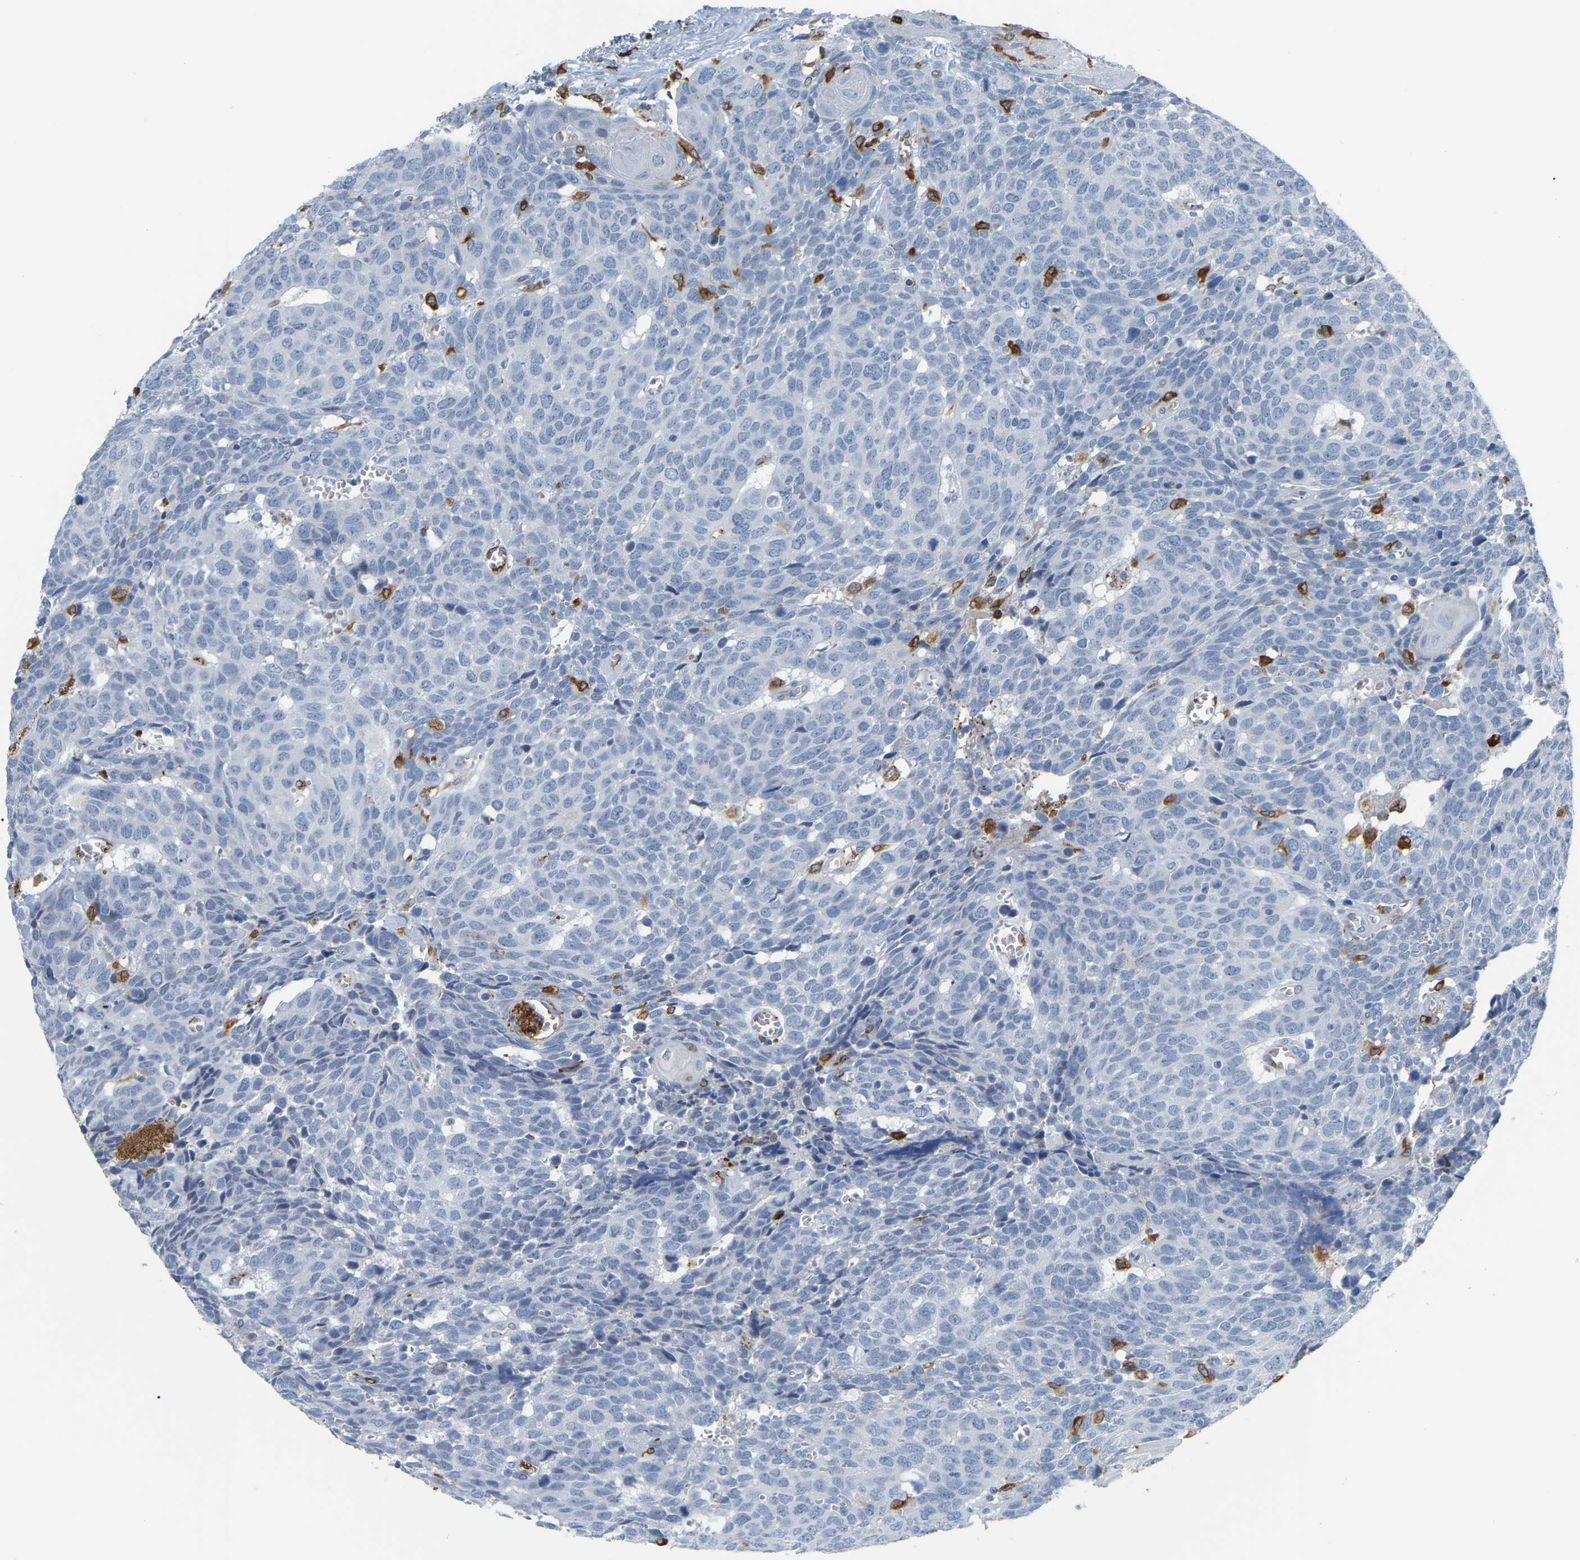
{"staining": {"intensity": "negative", "quantity": "none", "location": "none"}, "tissue": "head and neck cancer", "cell_type": "Tumor cells", "image_type": "cancer", "snomed": [{"axis": "morphology", "description": "Squamous cell carcinoma, NOS"}, {"axis": "topography", "description": "Head-Neck"}], "caption": "Immunohistochemical staining of human squamous cell carcinoma (head and neck) displays no significant positivity in tumor cells. (Stains: DAB IHC with hematoxylin counter stain, Microscopy: brightfield microscopy at high magnification).", "gene": "PTGS1", "patient": {"sex": "male", "age": 66}}